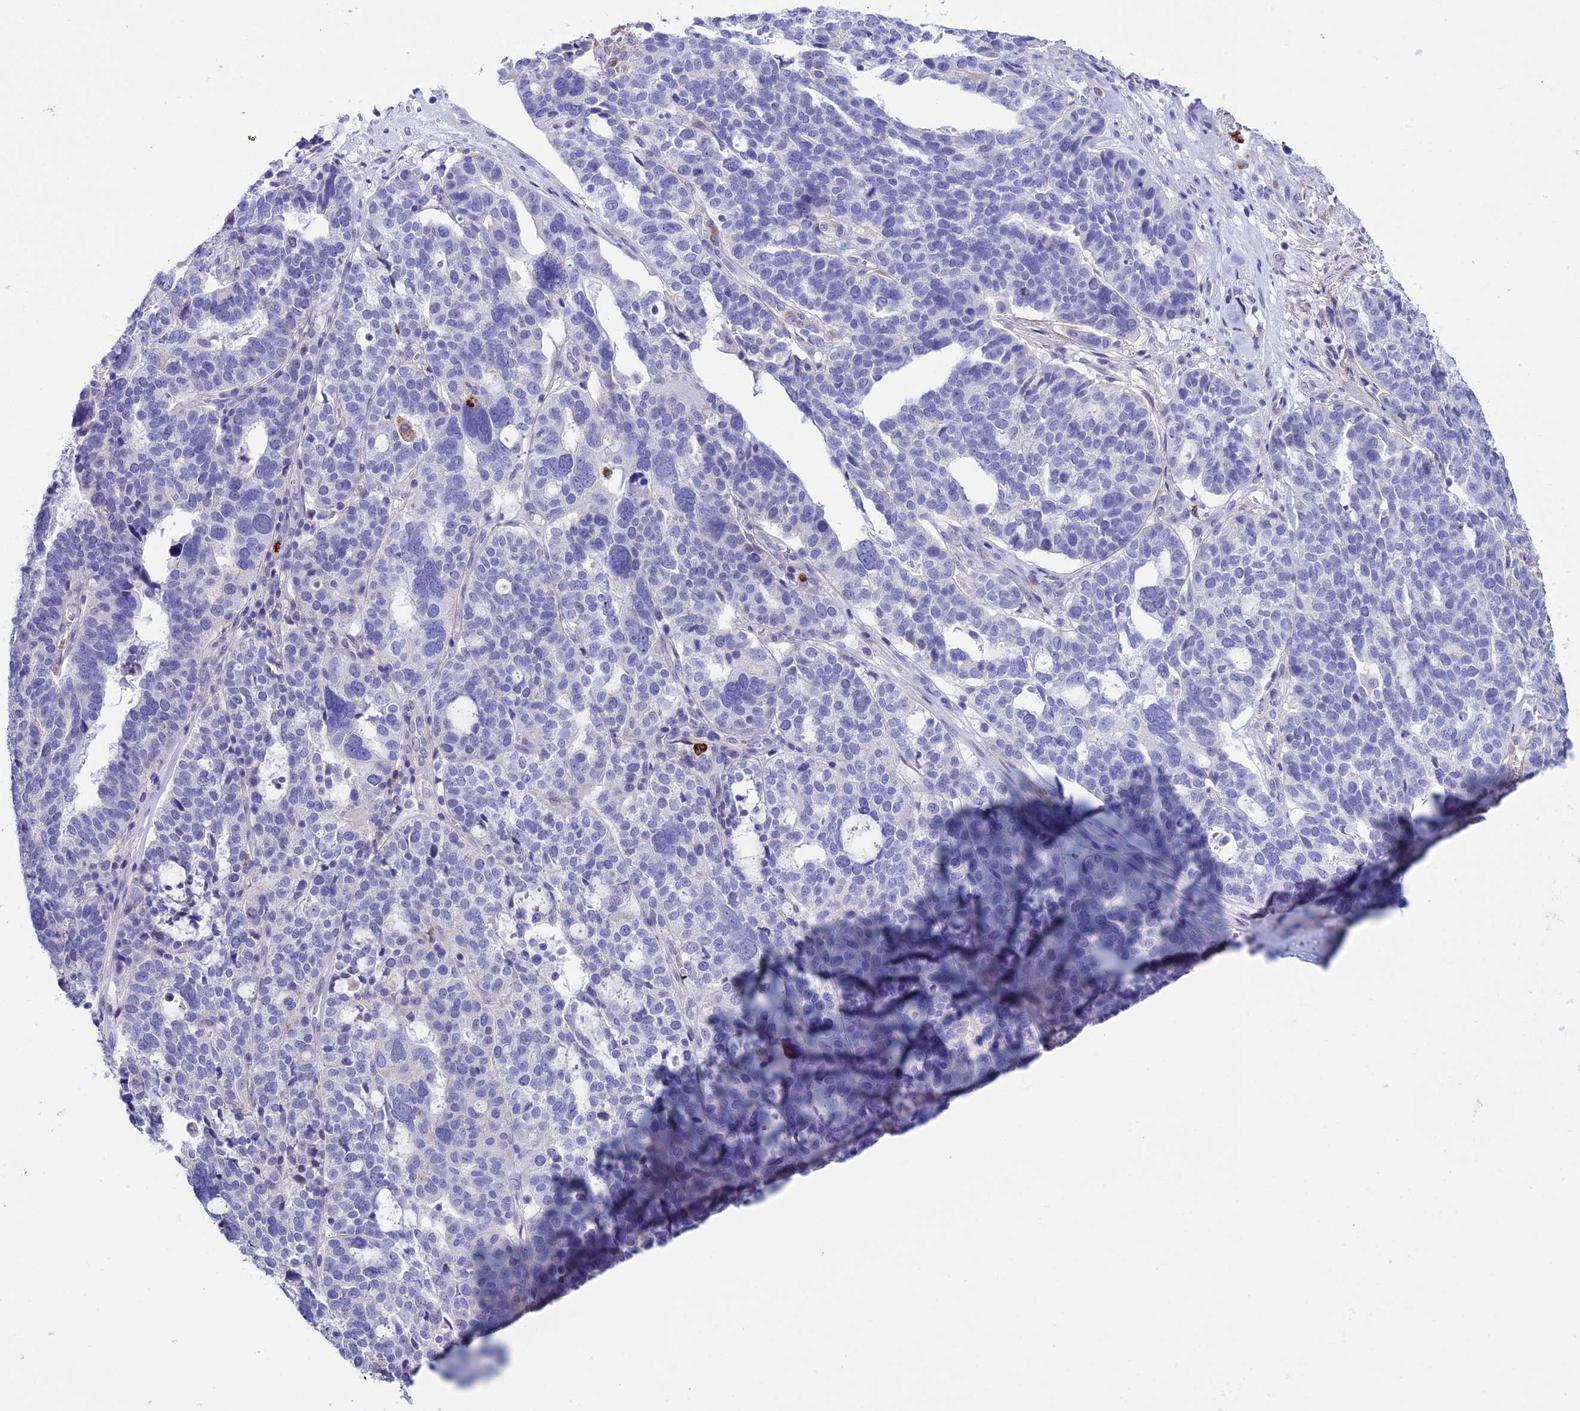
{"staining": {"intensity": "negative", "quantity": "none", "location": "none"}, "tissue": "ovarian cancer", "cell_type": "Tumor cells", "image_type": "cancer", "snomed": [{"axis": "morphology", "description": "Cystadenocarcinoma, serous, NOS"}, {"axis": "topography", "description": "Ovary"}], "caption": "A micrograph of human ovarian serous cystadenocarcinoma is negative for staining in tumor cells. (DAB IHC visualized using brightfield microscopy, high magnification).", "gene": "COL6A6", "patient": {"sex": "female", "age": 59}}